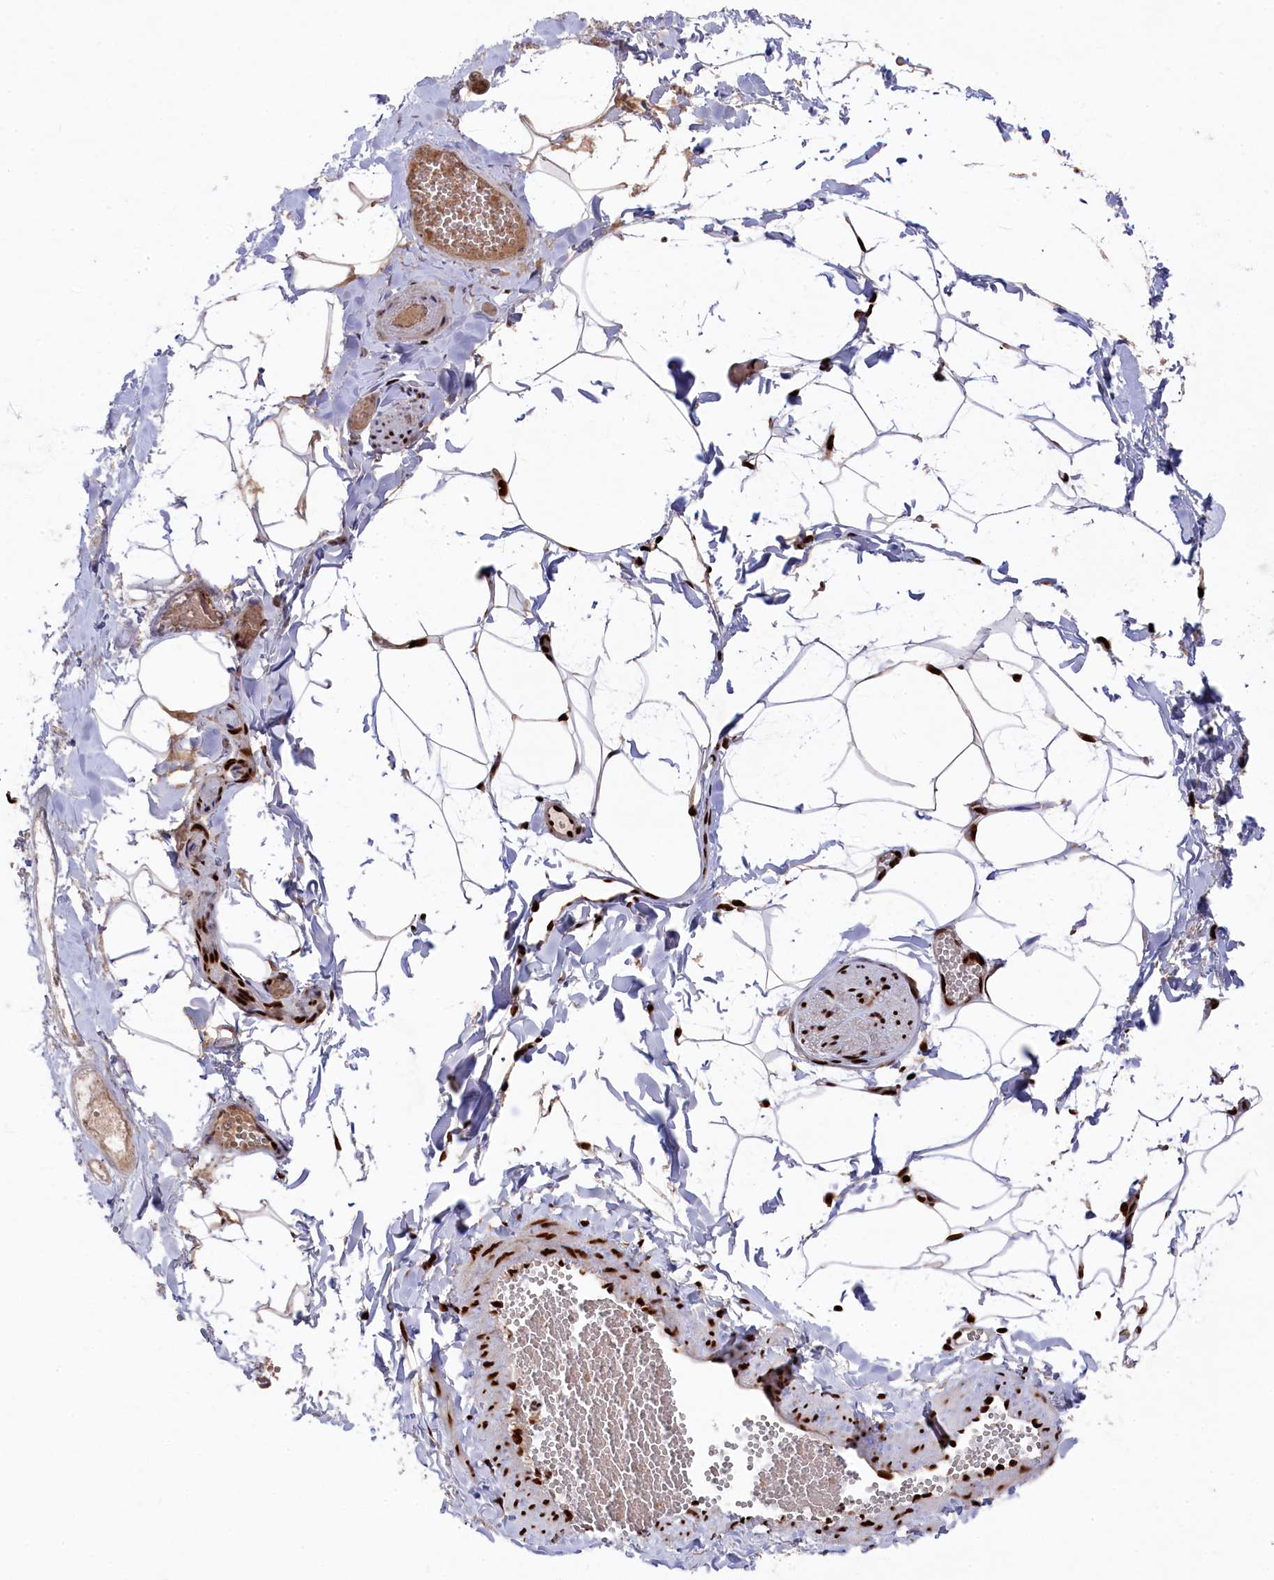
{"staining": {"intensity": "strong", "quantity": ">75%", "location": "nuclear"}, "tissue": "adipose tissue", "cell_type": "Adipocytes", "image_type": "normal", "snomed": [{"axis": "morphology", "description": "Normal tissue, NOS"}, {"axis": "topography", "description": "Gallbladder"}, {"axis": "topography", "description": "Peripheral nerve tissue"}], "caption": "This histopathology image exhibits immunohistochemistry (IHC) staining of unremarkable human adipose tissue, with high strong nuclear positivity in approximately >75% of adipocytes.", "gene": "PRPF31", "patient": {"sex": "male", "age": 38}}